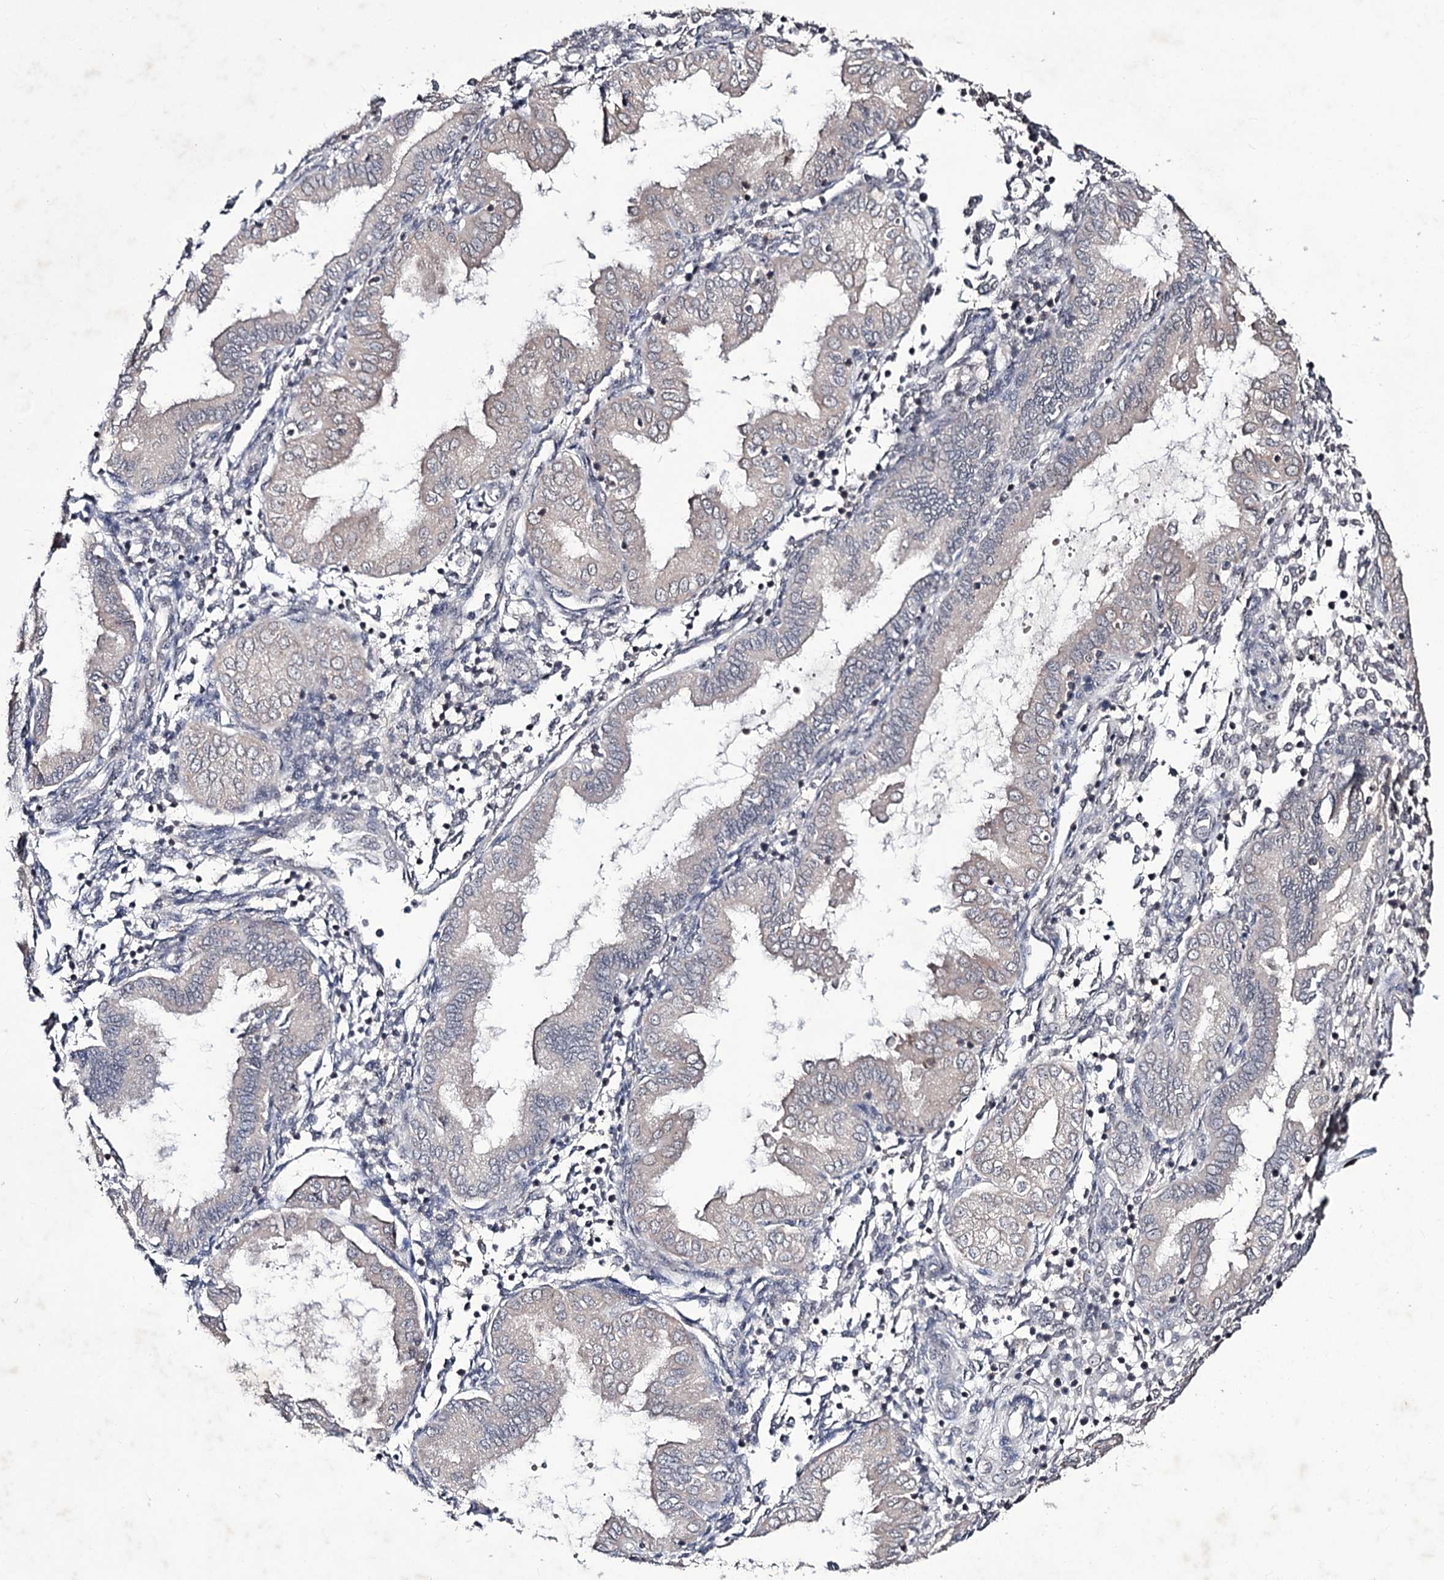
{"staining": {"intensity": "negative", "quantity": "none", "location": "none"}, "tissue": "endometrium", "cell_type": "Cells in endometrial stroma", "image_type": "normal", "snomed": [{"axis": "morphology", "description": "Normal tissue, NOS"}, {"axis": "topography", "description": "Endometrium"}], "caption": "High magnification brightfield microscopy of unremarkable endometrium stained with DAB (brown) and counterstained with hematoxylin (blue): cells in endometrial stroma show no significant staining. (Brightfield microscopy of DAB IHC at high magnification).", "gene": "VGLL4", "patient": {"sex": "female", "age": 53}}